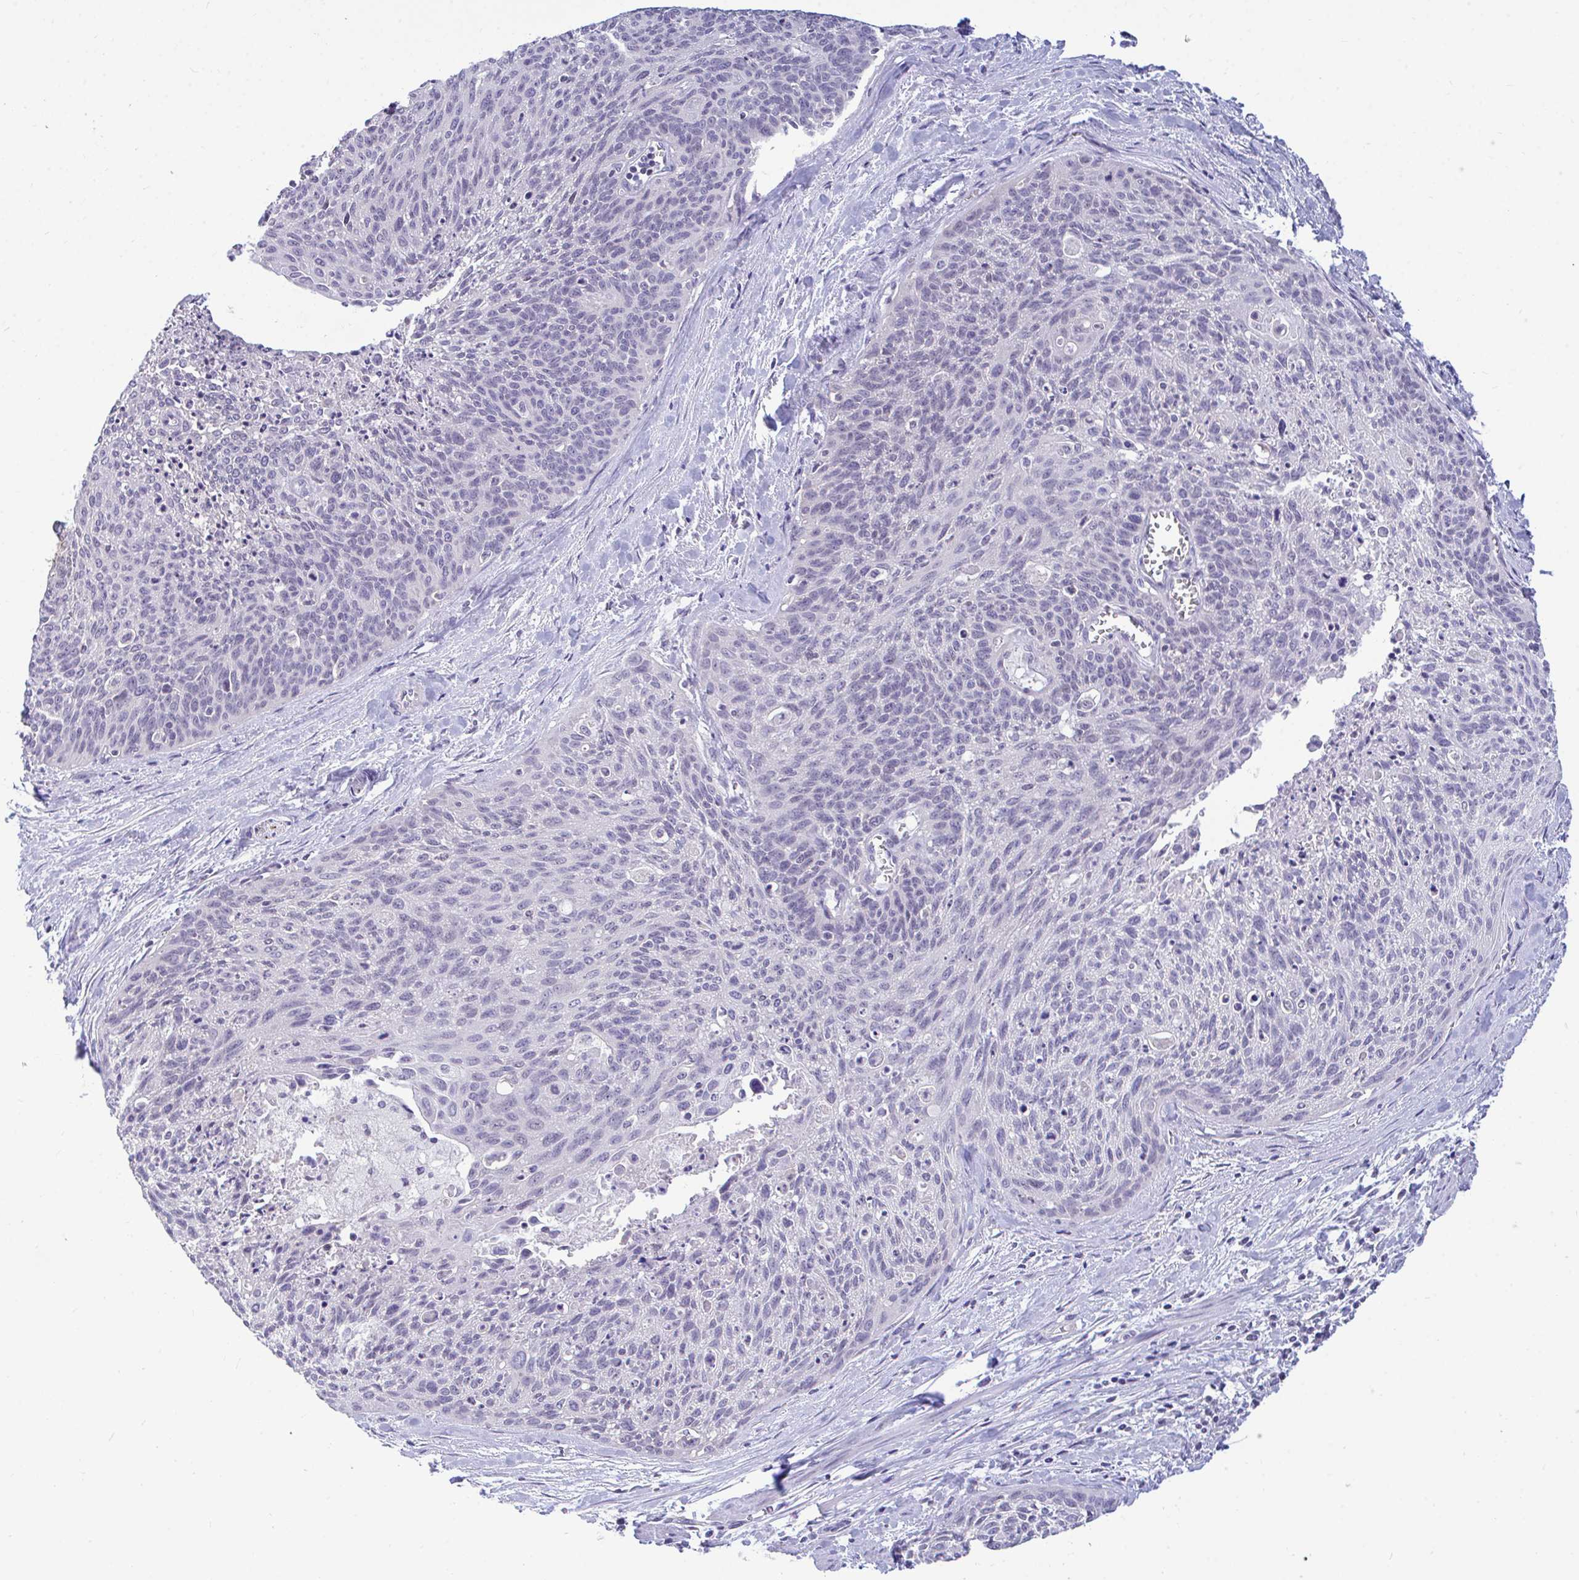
{"staining": {"intensity": "negative", "quantity": "none", "location": "none"}, "tissue": "cervical cancer", "cell_type": "Tumor cells", "image_type": "cancer", "snomed": [{"axis": "morphology", "description": "Squamous cell carcinoma, NOS"}, {"axis": "topography", "description": "Cervix"}], "caption": "Immunohistochemical staining of cervical cancer (squamous cell carcinoma) reveals no significant staining in tumor cells.", "gene": "PIGK", "patient": {"sex": "female", "age": 55}}